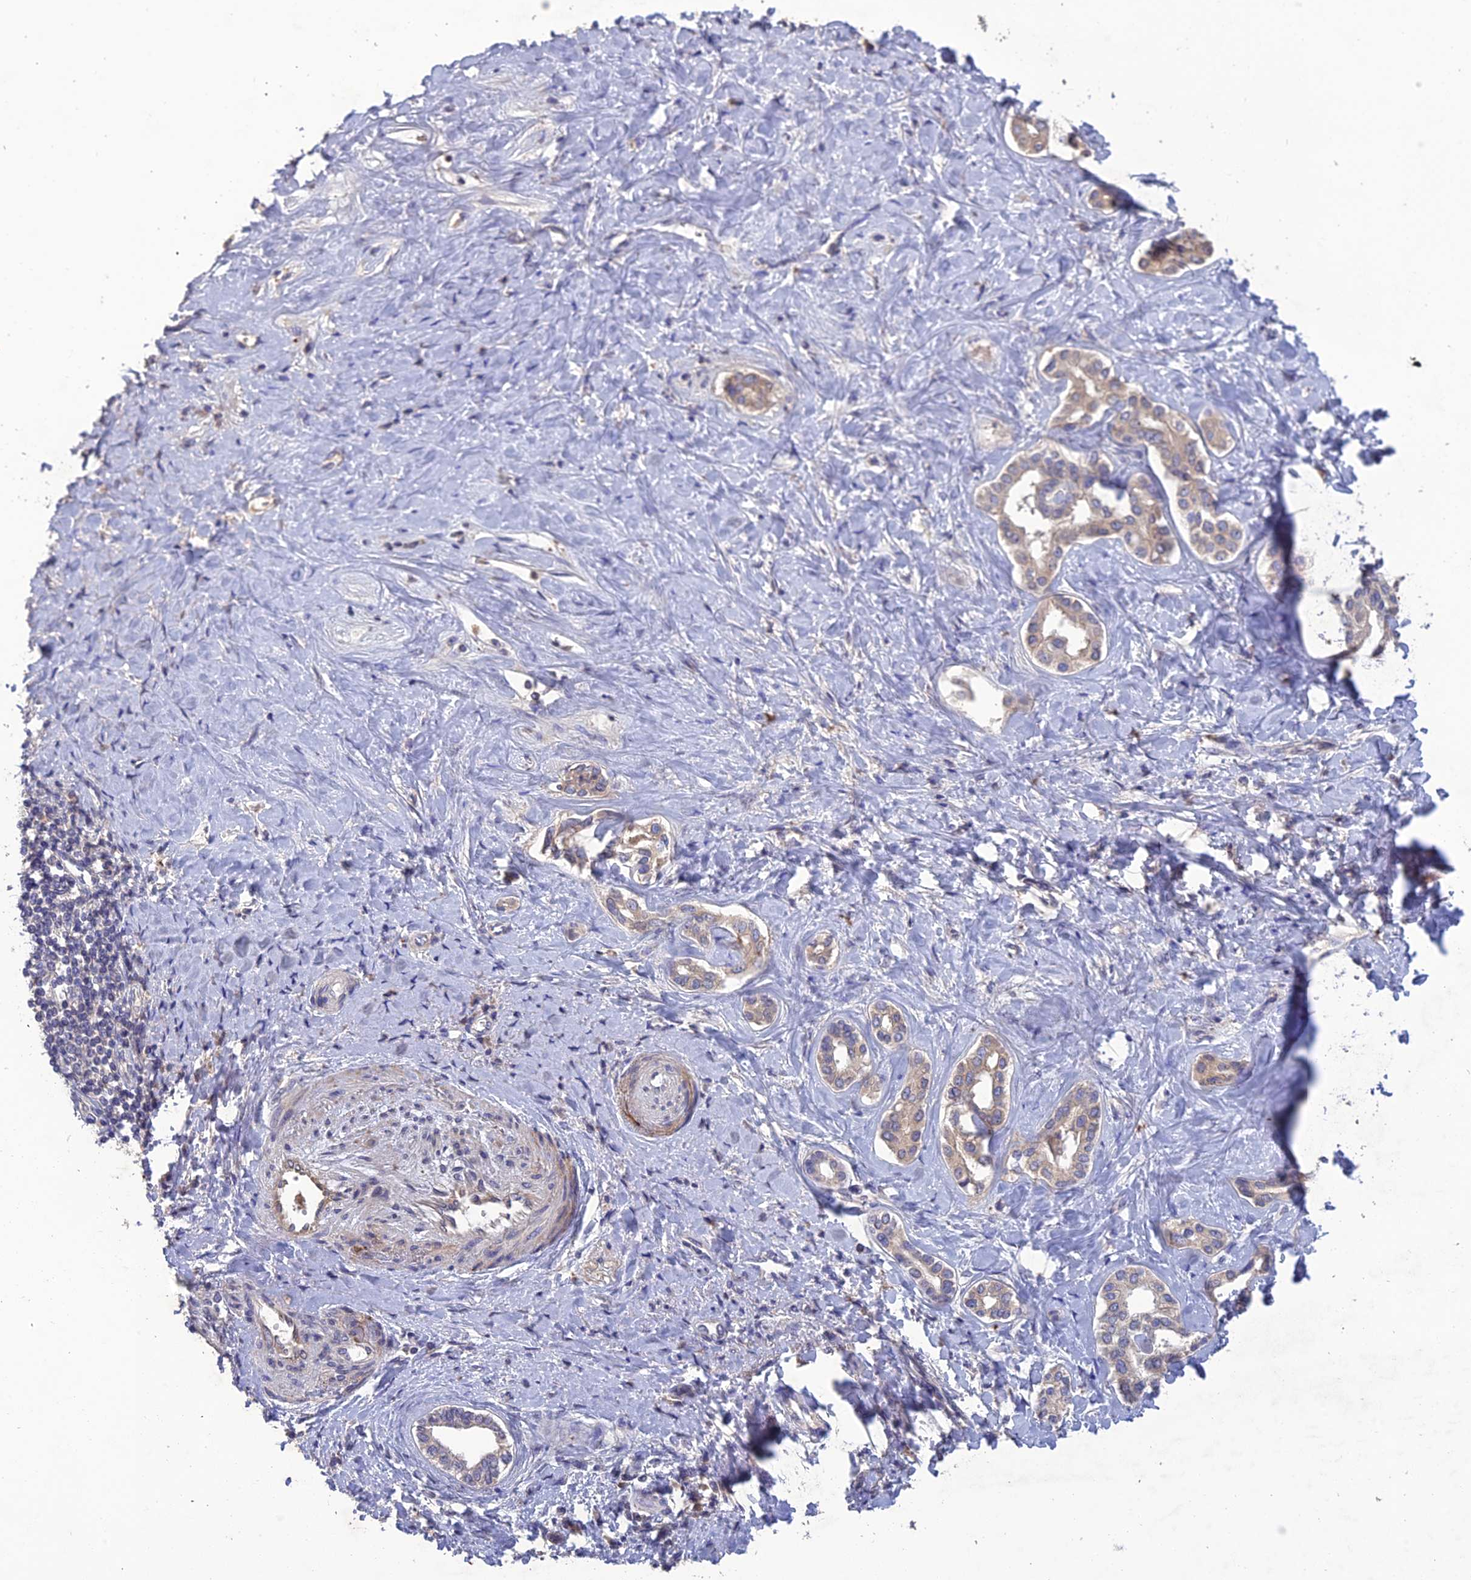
{"staining": {"intensity": "weak", "quantity": "25%-75%", "location": "cytoplasmic/membranous"}, "tissue": "liver cancer", "cell_type": "Tumor cells", "image_type": "cancer", "snomed": [{"axis": "morphology", "description": "Cholangiocarcinoma"}, {"axis": "topography", "description": "Liver"}], "caption": "Weak cytoplasmic/membranous positivity is identified in approximately 25%-75% of tumor cells in cholangiocarcinoma (liver).", "gene": "SLC39A13", "patient": {"sex": "female", "age": 77}}